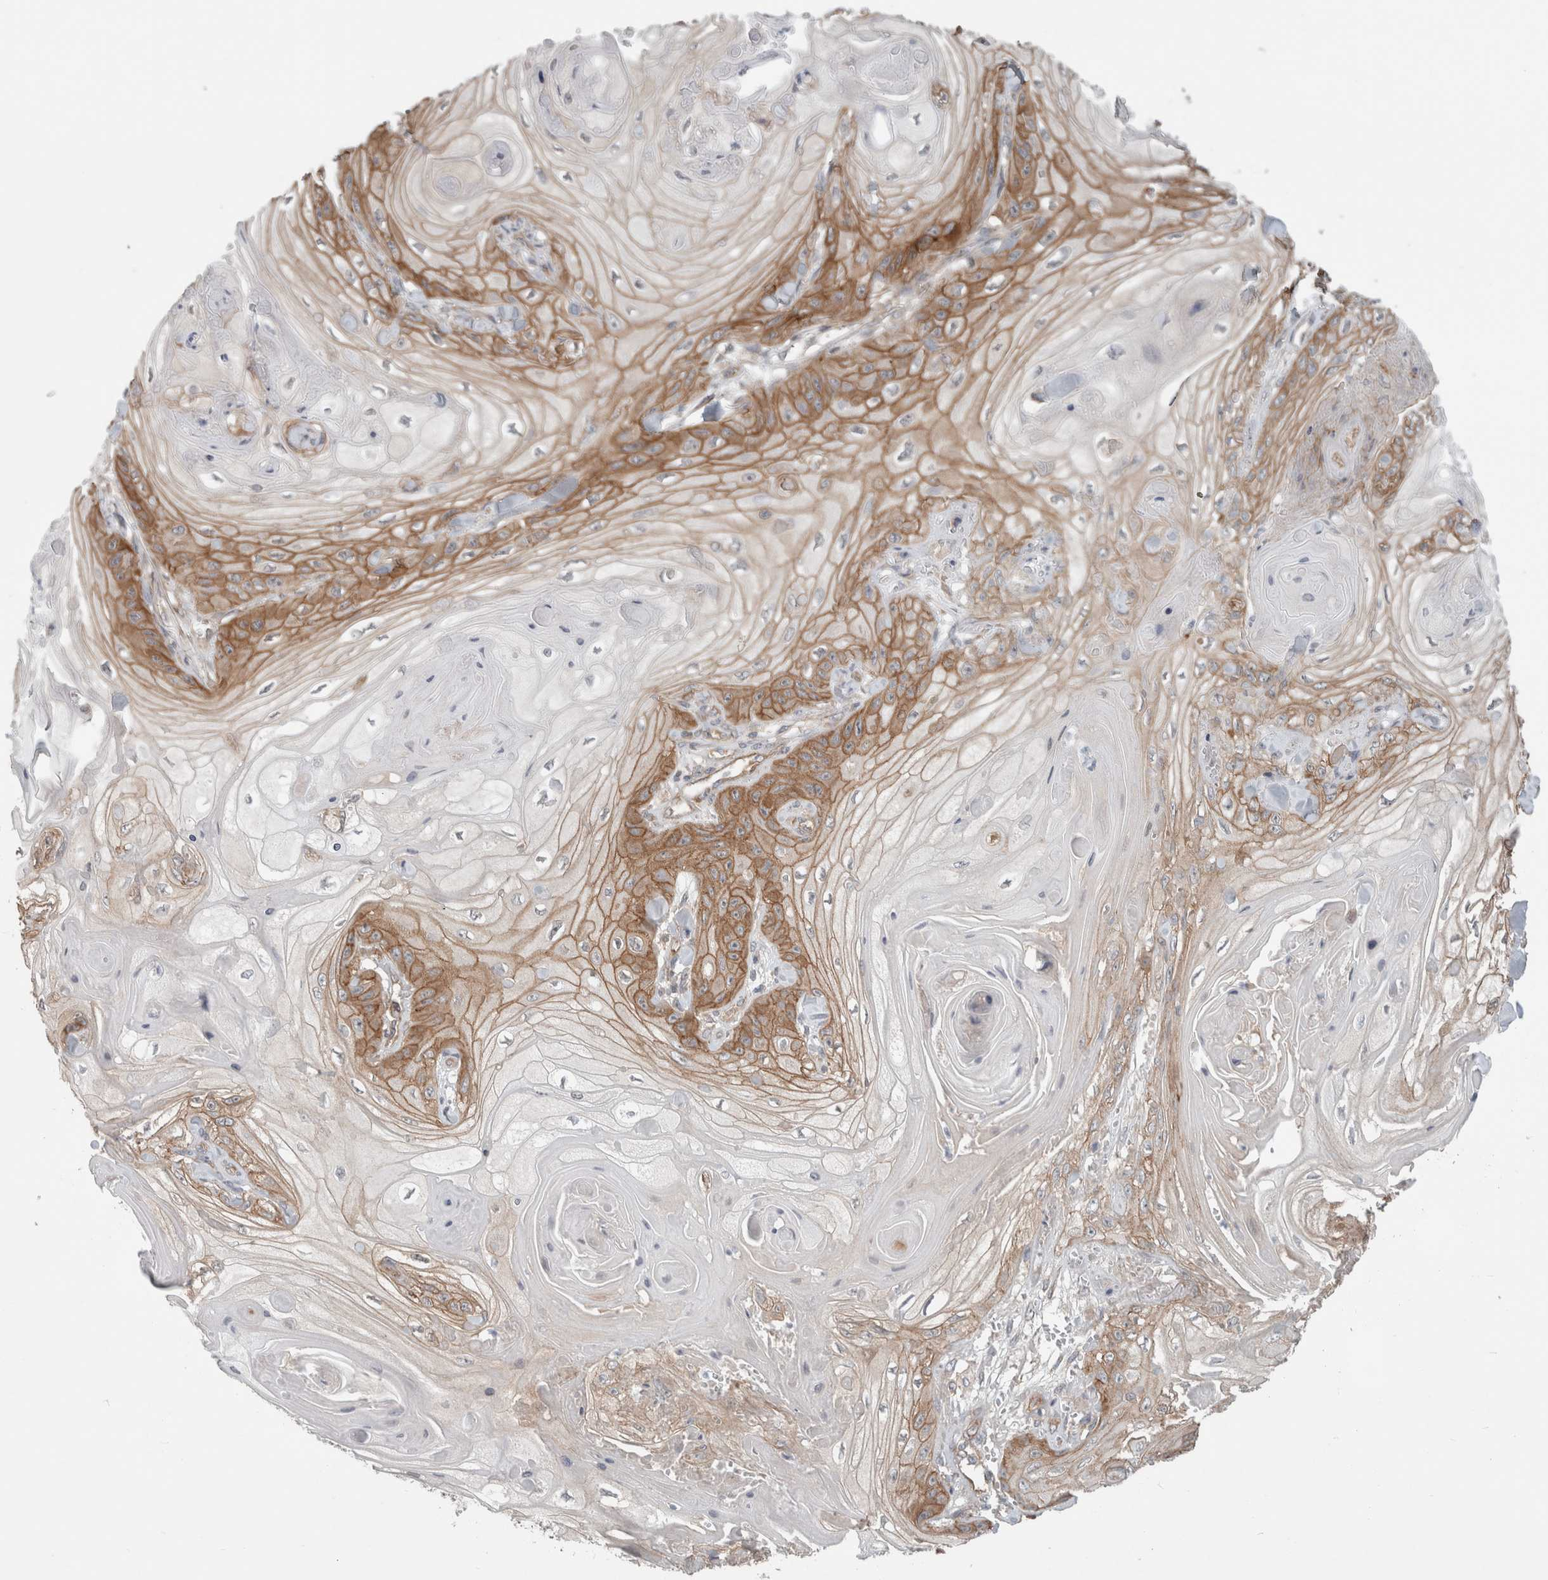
{"staining": {"intensity": "moderate", "quantity": "25%-75%", "location": "cytoplasmic/membranous"}, "tissue": "skin cancer", "cell_type": "Tumor cells", "image_type": "cancer", "snomed": [{"axis": "morphology", "description": "Squamous cell carcinoma, NOS"}, {"axis": "topography", "description": "Skin"}], "caption": "High-magnification brightfield microscopy of squamous cell carcinoma (skin) stained with DAB (3,3'-diaminobenzidine) (brown) and counterstained with hematoxylin (blue). tumor cells exhibit moderate cytoplasmic/membranous positivity is seen in approximately25%-75% of cells.", "gene": "RASAL2", "patient": {"sex": "male", "age": 74}}